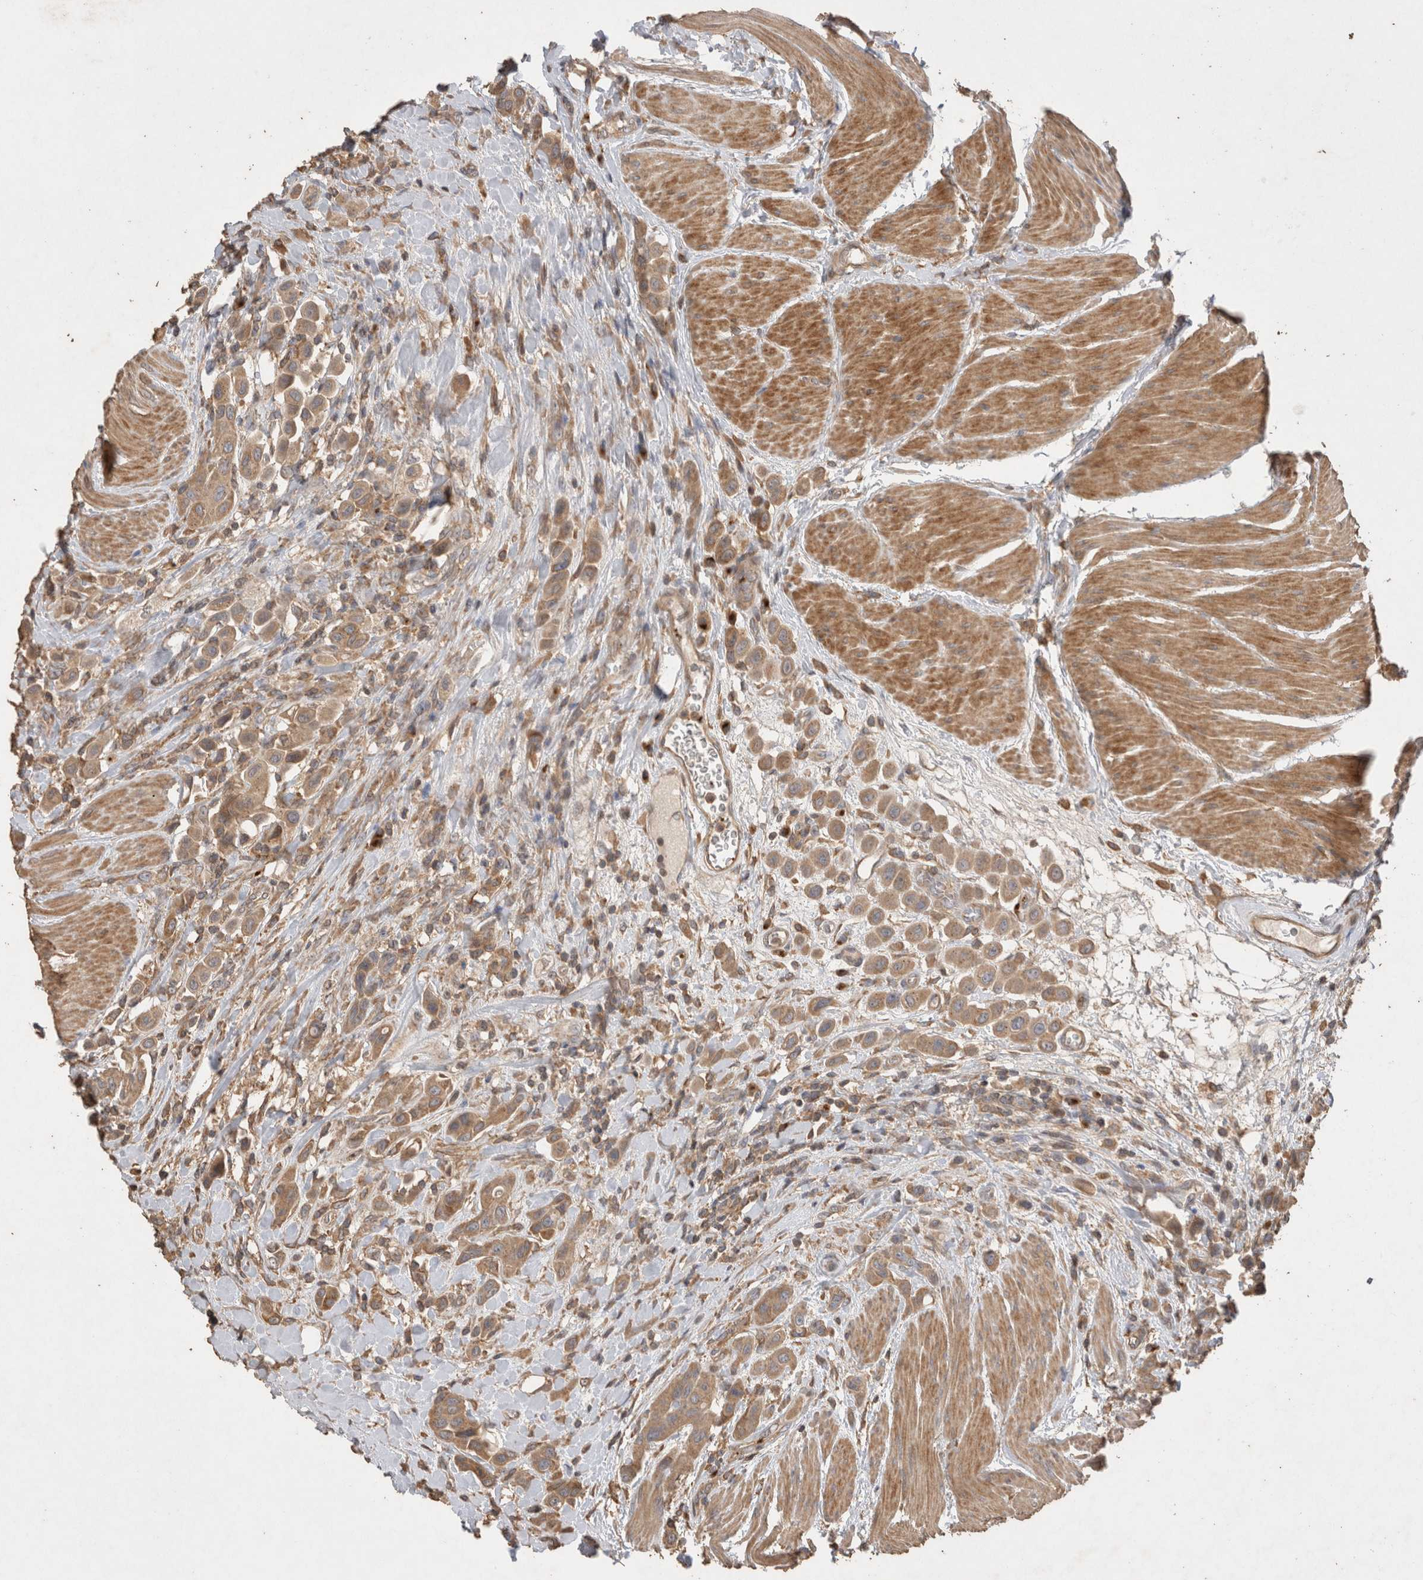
{"staining": {"intensity": "weak", "quantity": ">75%", "location": "cytoplasmic/membranous"}, "tissue": "urothelial cancer", "cell_type": "Tumor cells", "image_type": "cancer", "snomed": [{"axis": "morphology", "description": "Urothelial carcinoma, High grade"}, {"axis": "topography", "description": "Urinary bladder"}], "caption": "Human urothelial cancer stained for a protein (brown) displays weak cytoplasmic/membranous positive positivity in approximately >75% of tumor cells.", "gene": "SNX31", "patient": {"sex": "male", "age": 50}}